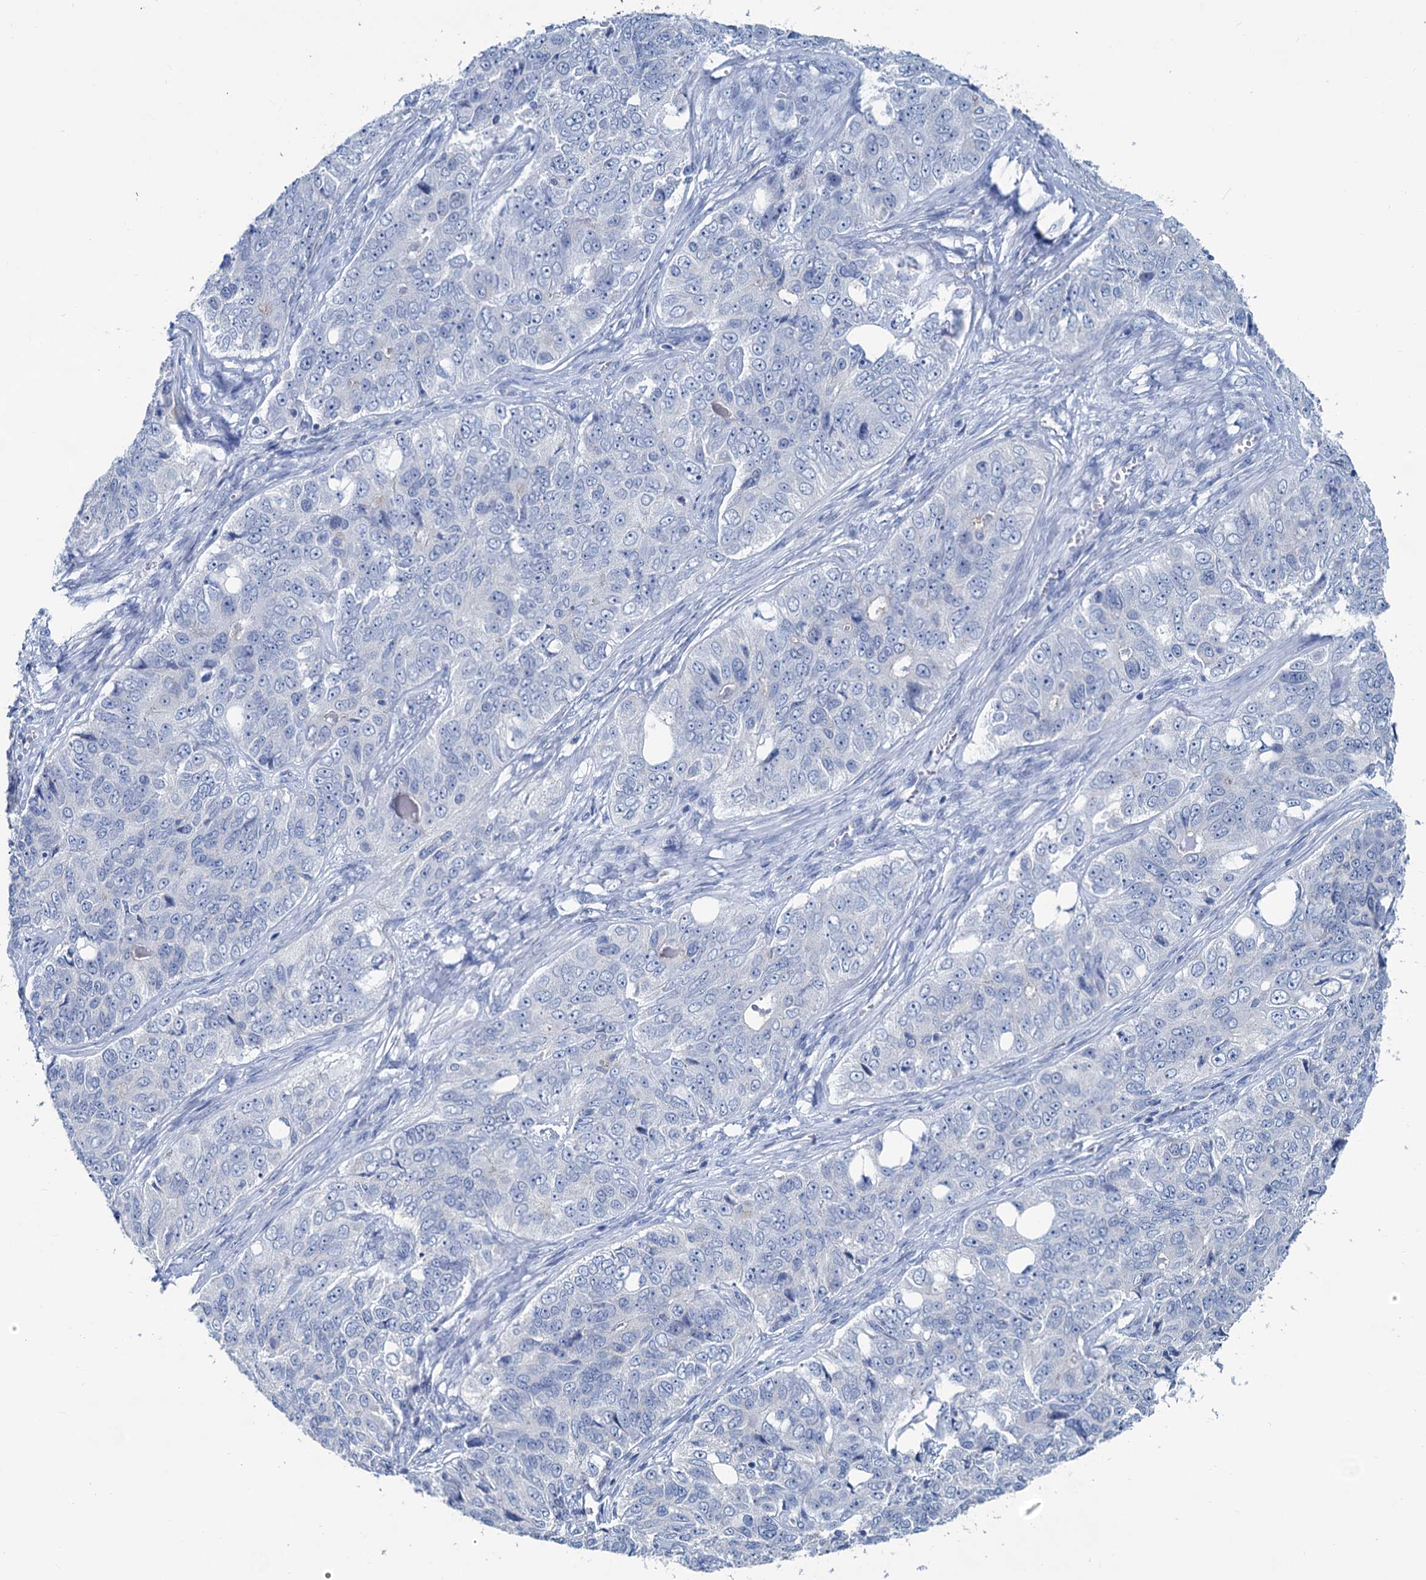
{"staining": {"intensity": "negative", "quantity": "none", "location": "none"}, "tissue": "ovarian cancer", "cell_type": "Tumor cells", "image_type": "cancer", "snomed": [{"axis": "morphology", "description": "Carcinoma, endometroid"}, {"axis": "topography", "description": "Ovary"}], "caption": "A photomicrograph of human ovarian cancer is negative for staining in tumor cells.", "gene": "SLC1A3", "patient": {"sex": "female", "age": 51}}